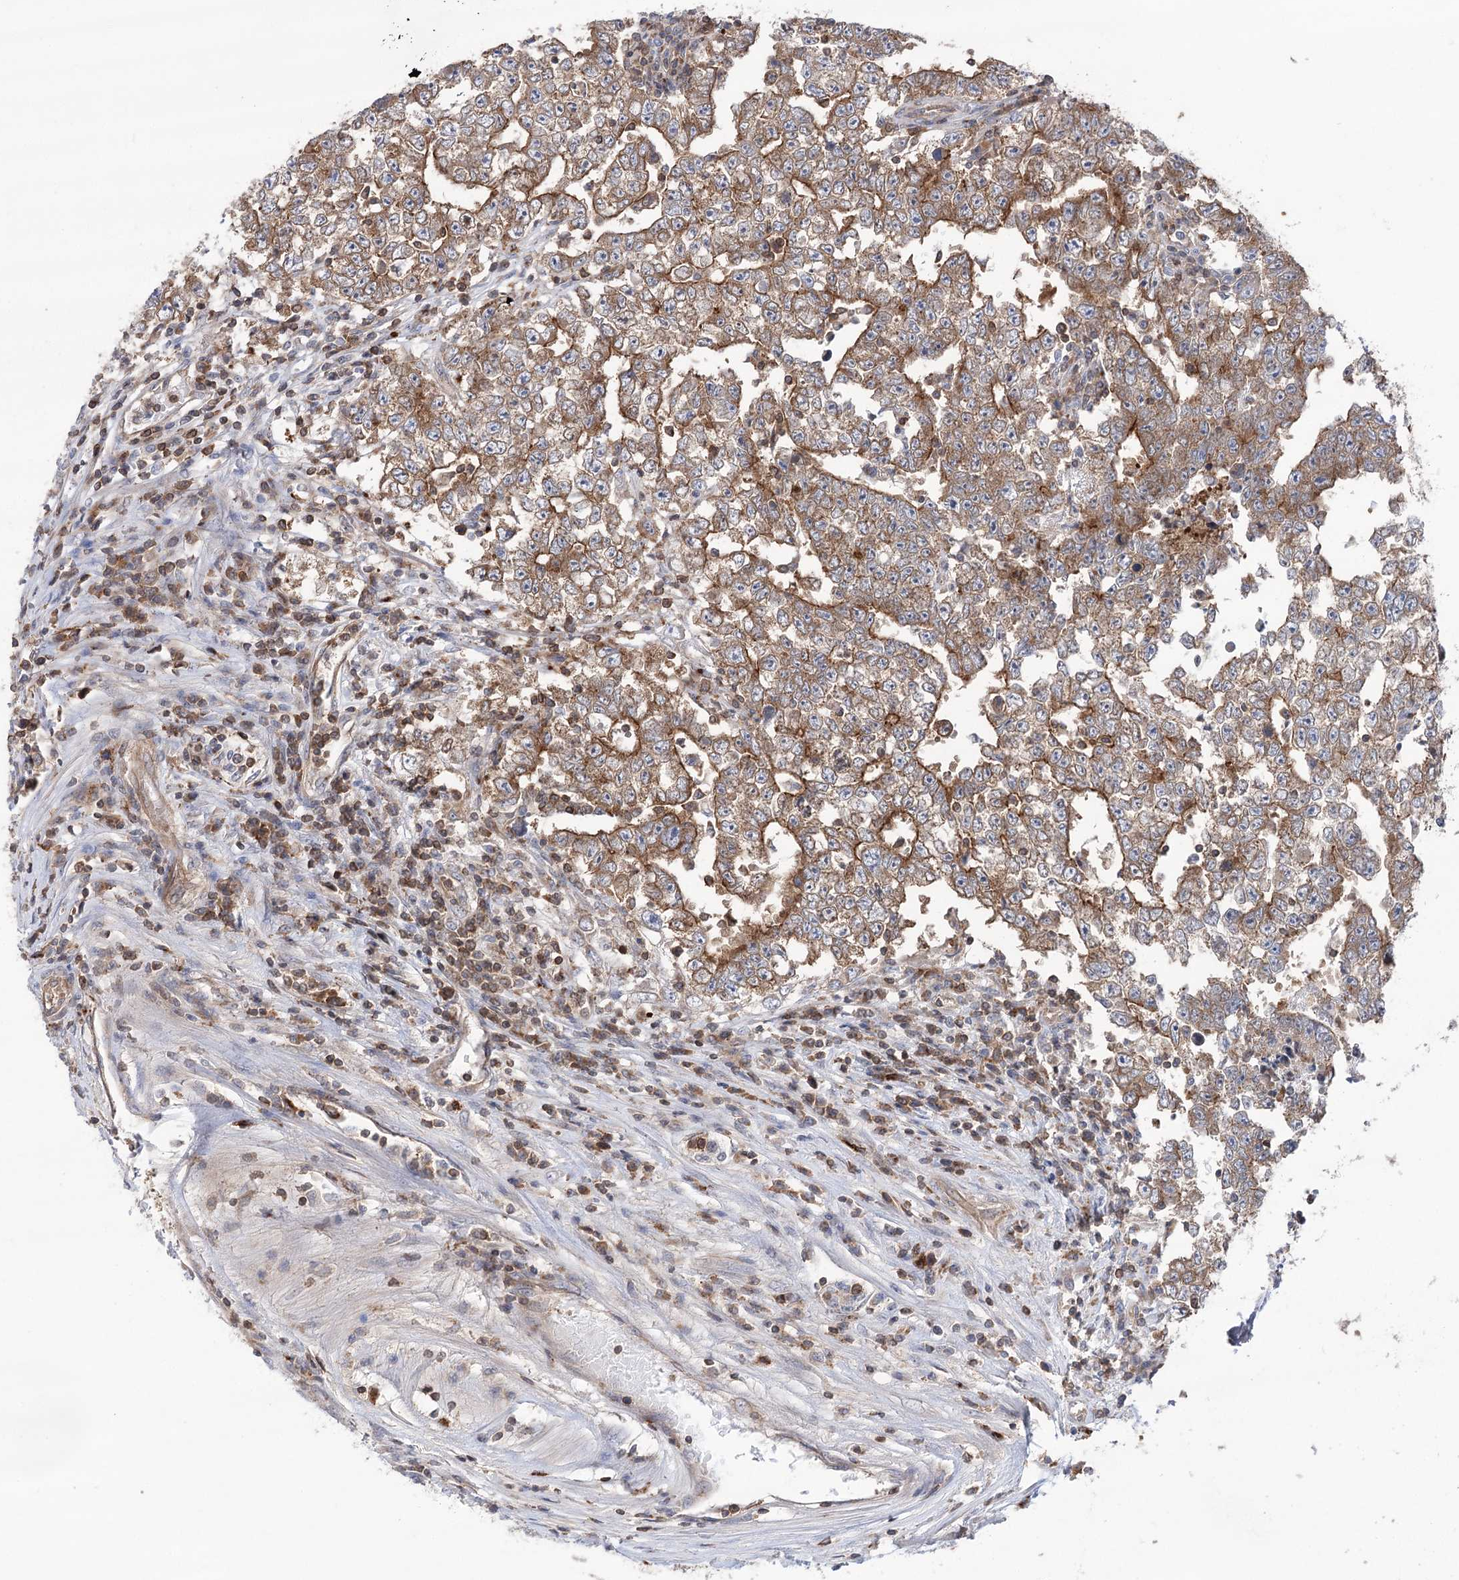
{"staining": {"intensity": "moderate", "quantity": ">75%", "location": "cytoplasmic/membranous"}, "tissue": "testis cancer", "cell_type": "Tumor cells", "image_type": "cancer", "snomed": [{"axis": "morphology", "description": "Carcinoma, Embryonal, NOS"}, {"axis": "topography", "description": "Testis"}], "caption": "A brown stain shows moderate cytoplasmic/membranous expression of a protein in testis cancer tumor cells.", "gene": "VPS37B", "patient": {"sex": "male", "age": 25}}